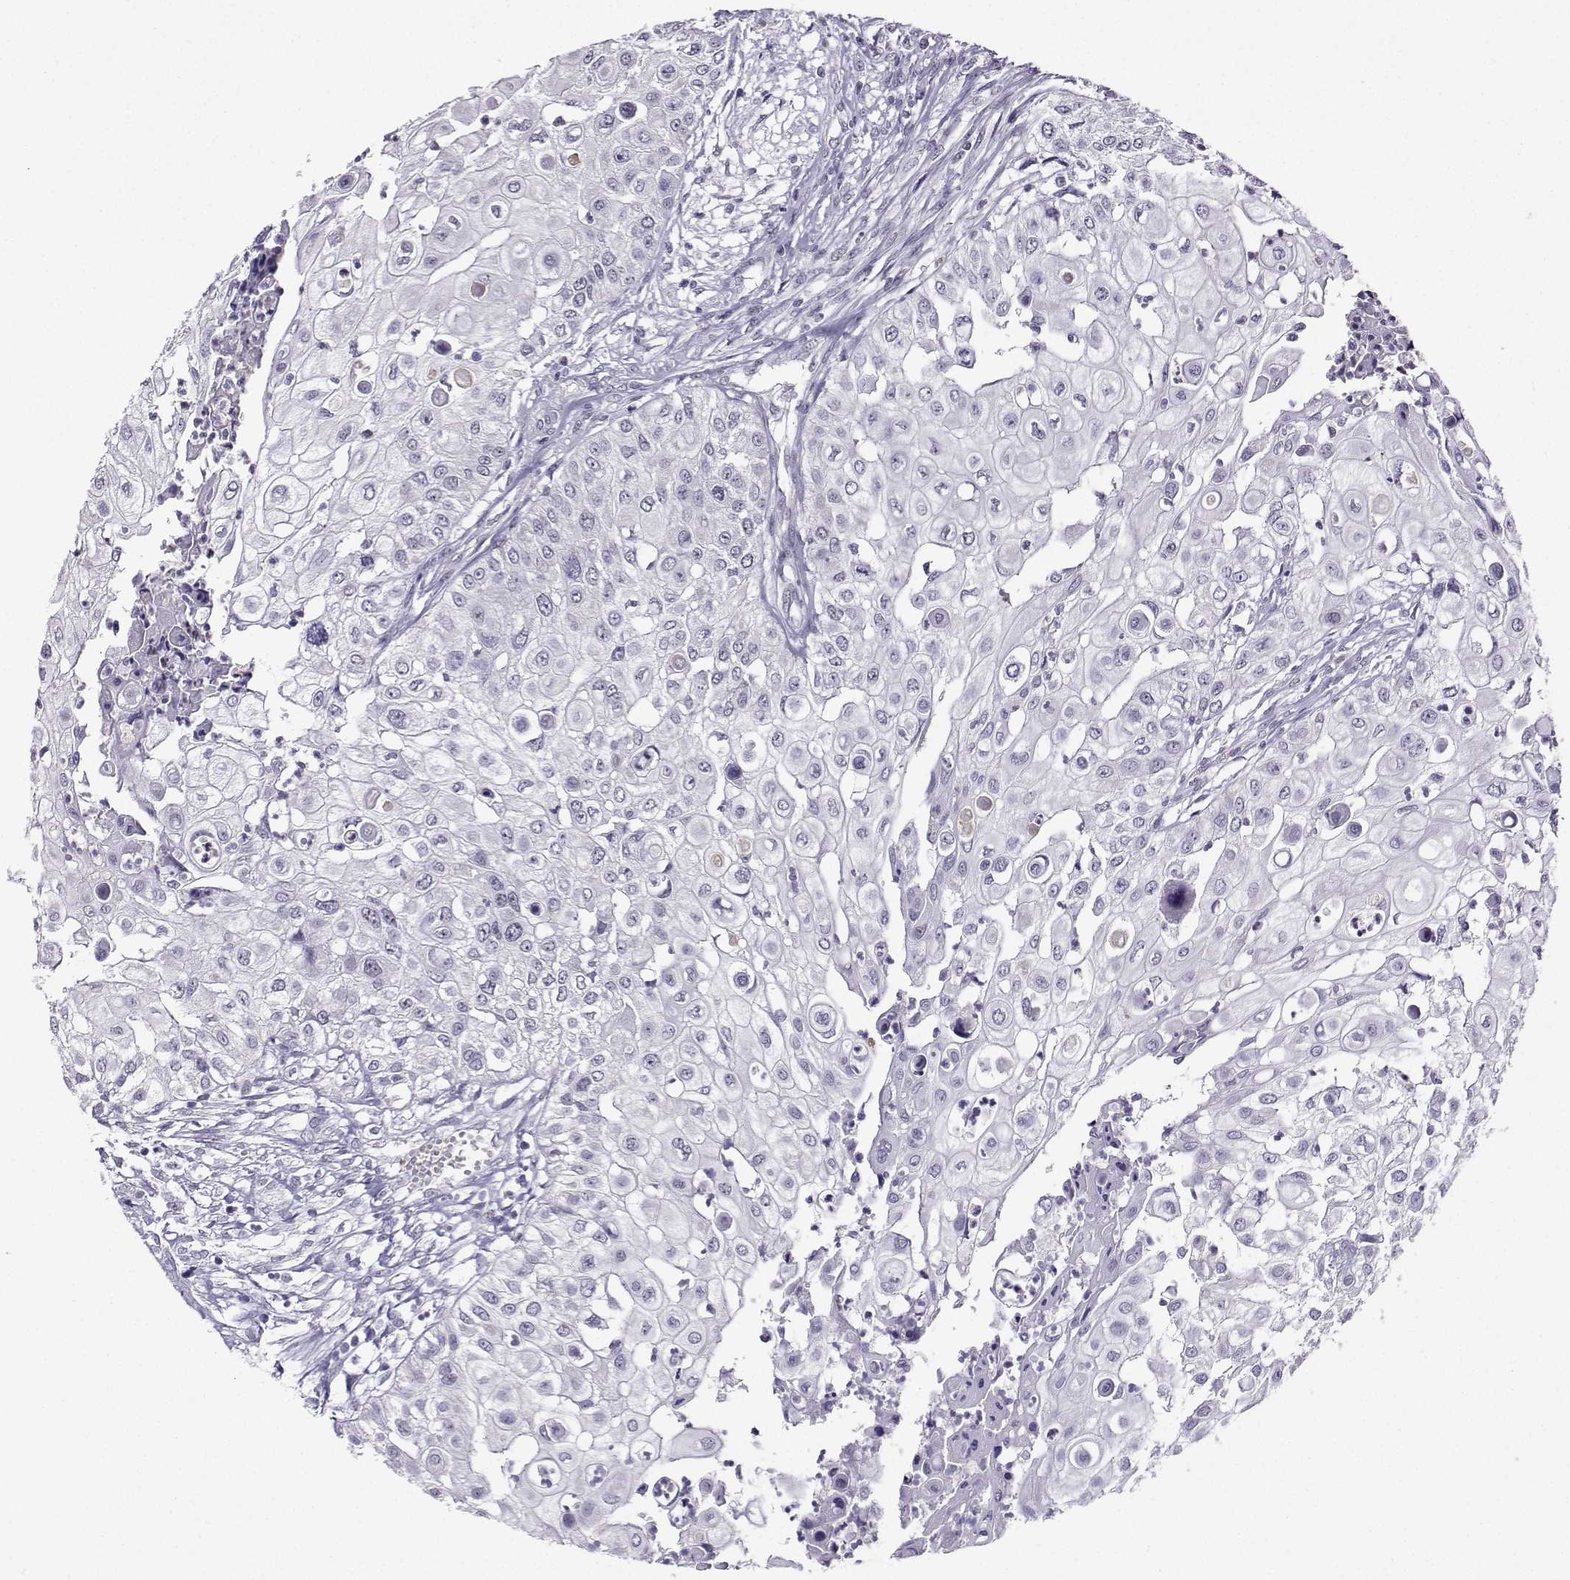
{"staining": {"intensity": "negative", "quantity": "none", "location": "none"}, "tissue": "urothelial cancer", "cell_type": "Tumor cells", "image_type": "cancer", "snomed": [{"axis": "morphology", "description": "Urothelial carcinoma, High grade"}, {"axis": "topography", "description": "Urinary bladder"}], "caption": "Photomicrograph shows no significant protein staining in tumor cells of high-grade urothelial carcinoma.", "gene": "LRFN2", "patient": {"sex": "female", "age": 79}}